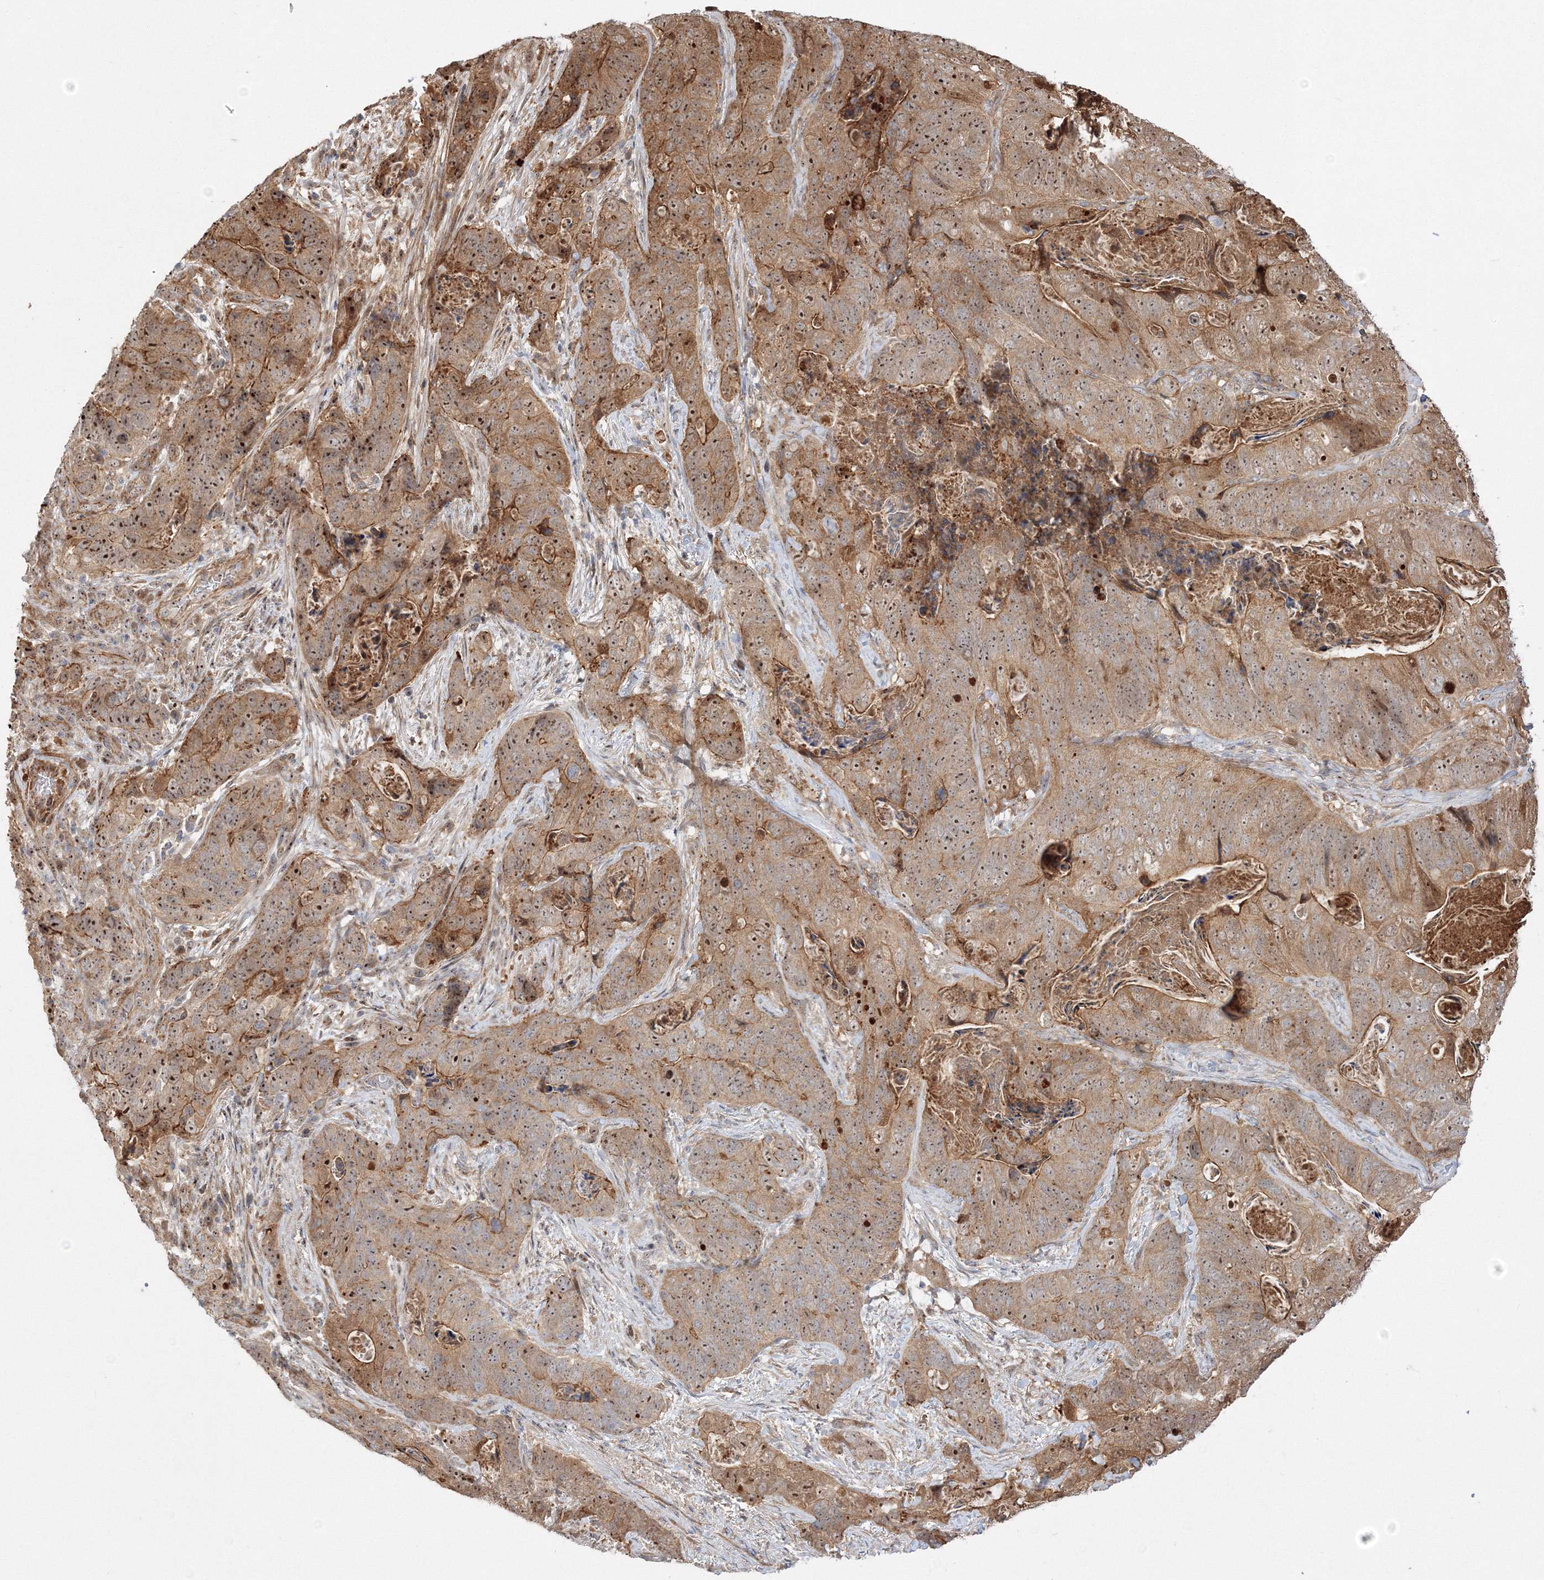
{"staining": {"intensity": "moderate", "quantity": ">75%", "location": "cytoplasmic/membranous,nuclear"}, "tissue": "stomach cancer", "cell_type": "Tumor cells", "image_type": "cancer", "snomed": [{"axis": "morphology", "description": "Normal tissue, NOS"}, {"axis": "morphology", "description": "Adenocarcinoma, NOS"}, {"axis": "topography", "description": "Stomach"}], "caption": "A micrograph of human stomach cancer stained for a protein shows moderate cytoplasmic/membranous and nuclear brown staining in tumor cells. The protein of interest is stained brown, and the nuclei are stained in blue (DAB IHC with brightfield microscopy, high magnification).", "gene": "NPM3", "patient": {"sex": "female", "age": 89}}